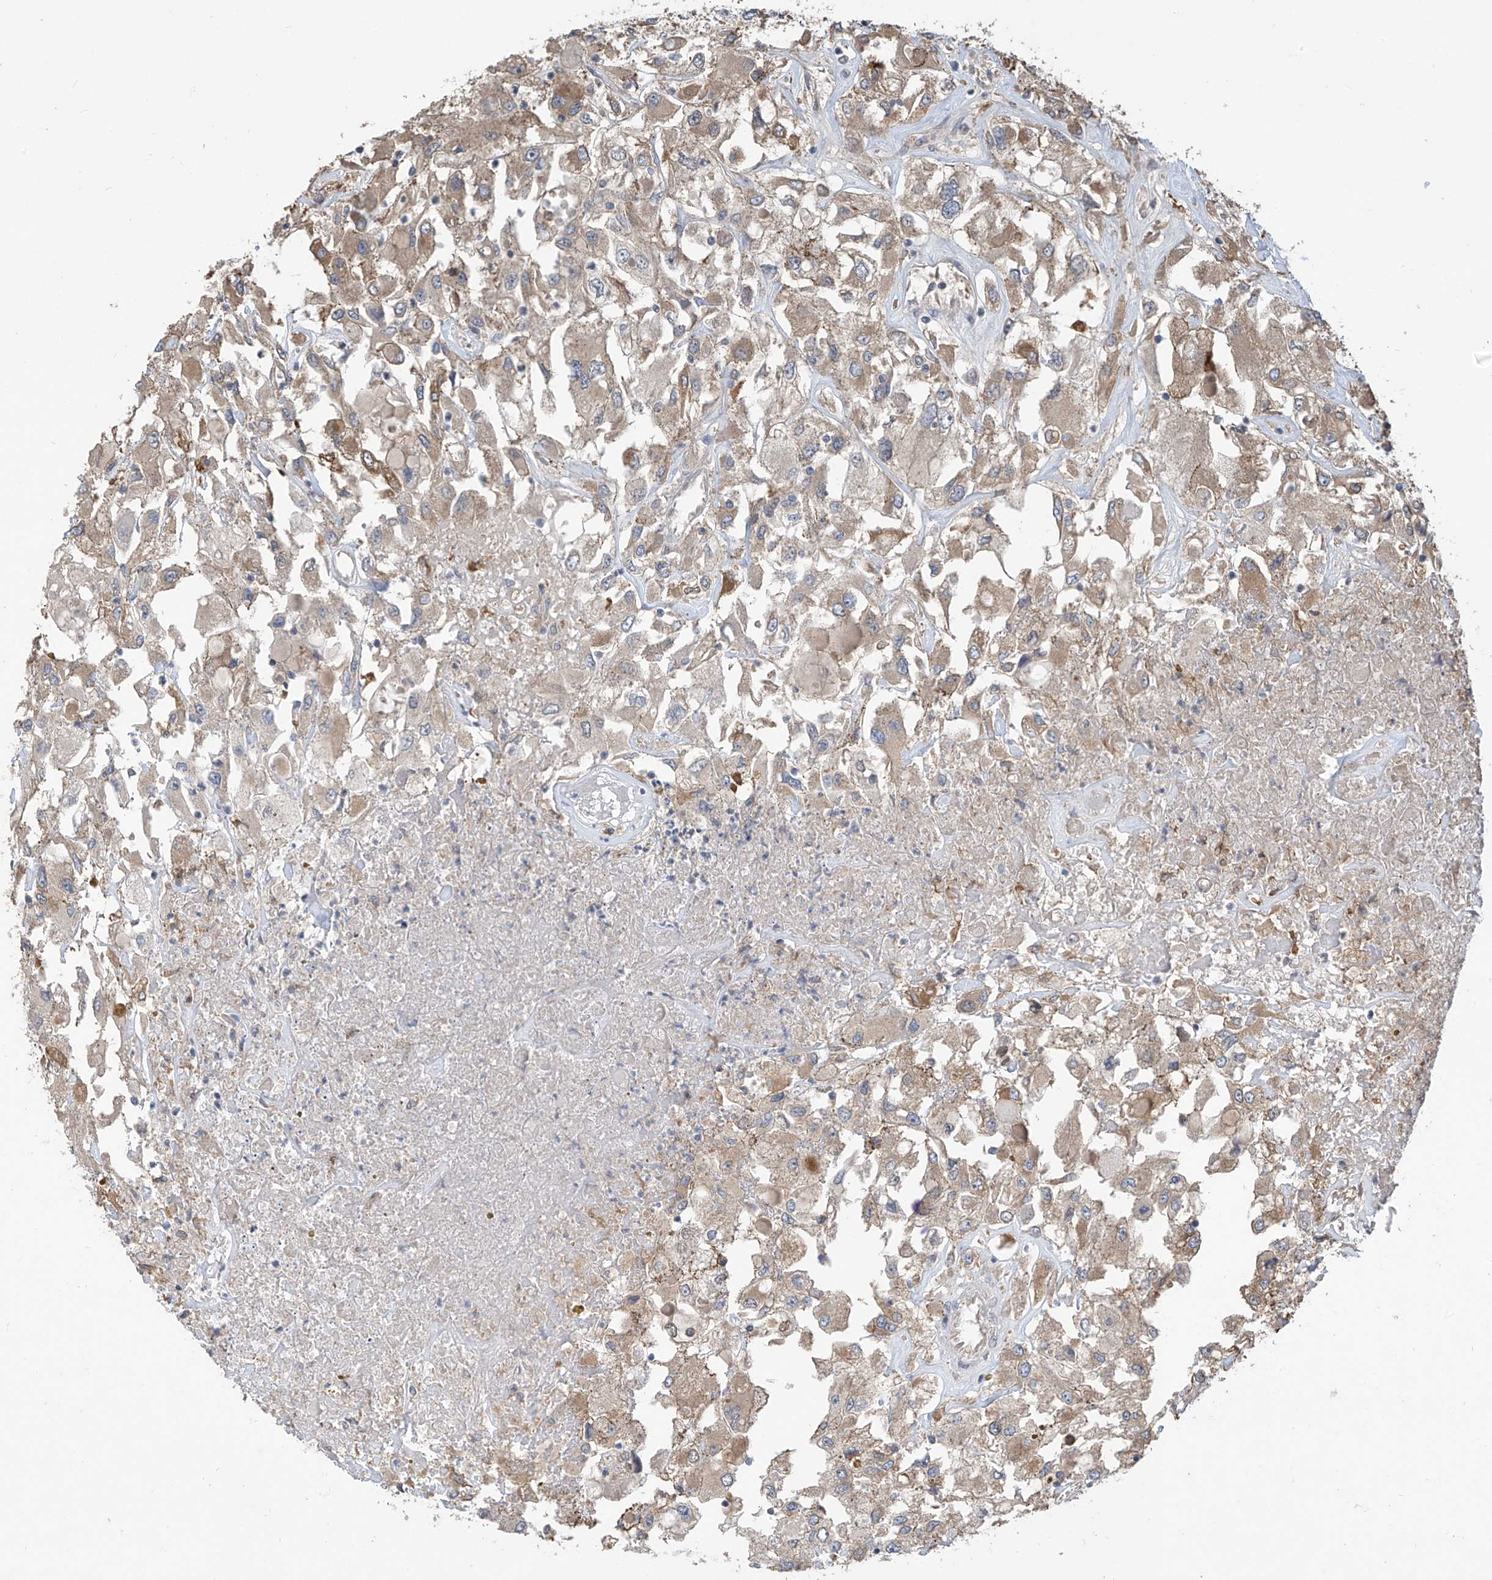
{"staining": {"intensity": "weak", "quantity": ">75%", "location": "cytoplasmic/membranous"}, "tissue": "renal cancer", "cell_type": "Tumor cells", "image_type": "cancer", "snomed": [{"axis": "morphology", "description": "Adenocarcinoma, NOS"}, {"axis": "topography", "description": "Kidney"}], "caption": "This is an image of IHC staining of renal adenocarcinoma, which shows weak positivity in the cytoplasmic/membranous of tumor cells.", "gene": "PHACTR4", "patient": {"sex": "female", "age": 52}}